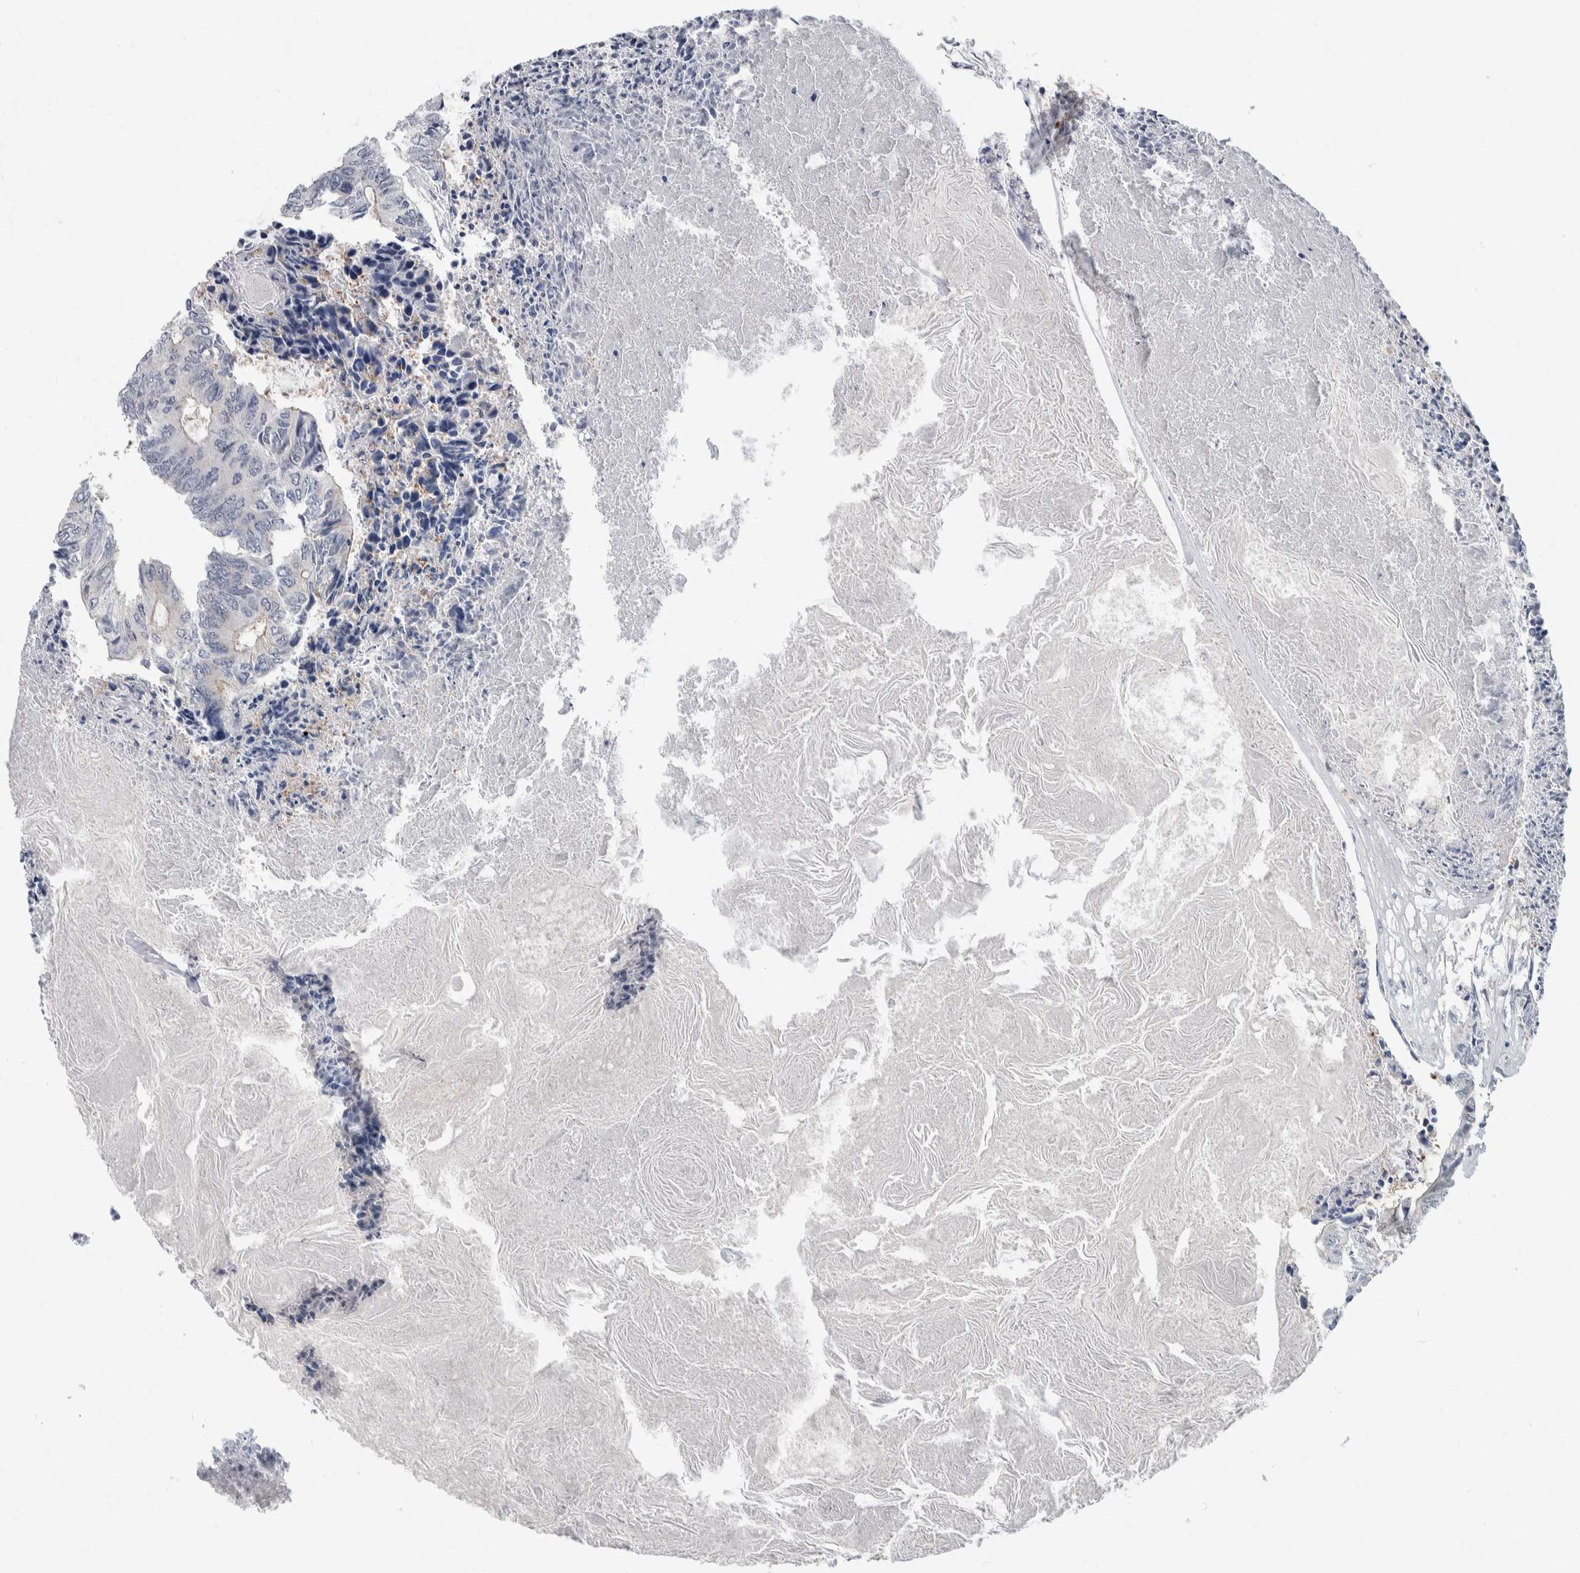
{"staining": {"intensity": "negative", "quantity": "none", "location": "none"}, "tissue": "colorectal cancer", "cell_type": "Tumor cells", "image_type": "cancer", "snomed": [{"axis": "morphology", "description": "Adenocarcinoma, NOS"}, {"axis": "topography", "description": "Rectum"}], "caption": "DAB immunohistochemical staining of colorectal adenocarcinoma exhibits no significant positivity in tumor cells.", "gene": "PTPA", "patient": {"sex": "male", "age": 63}}